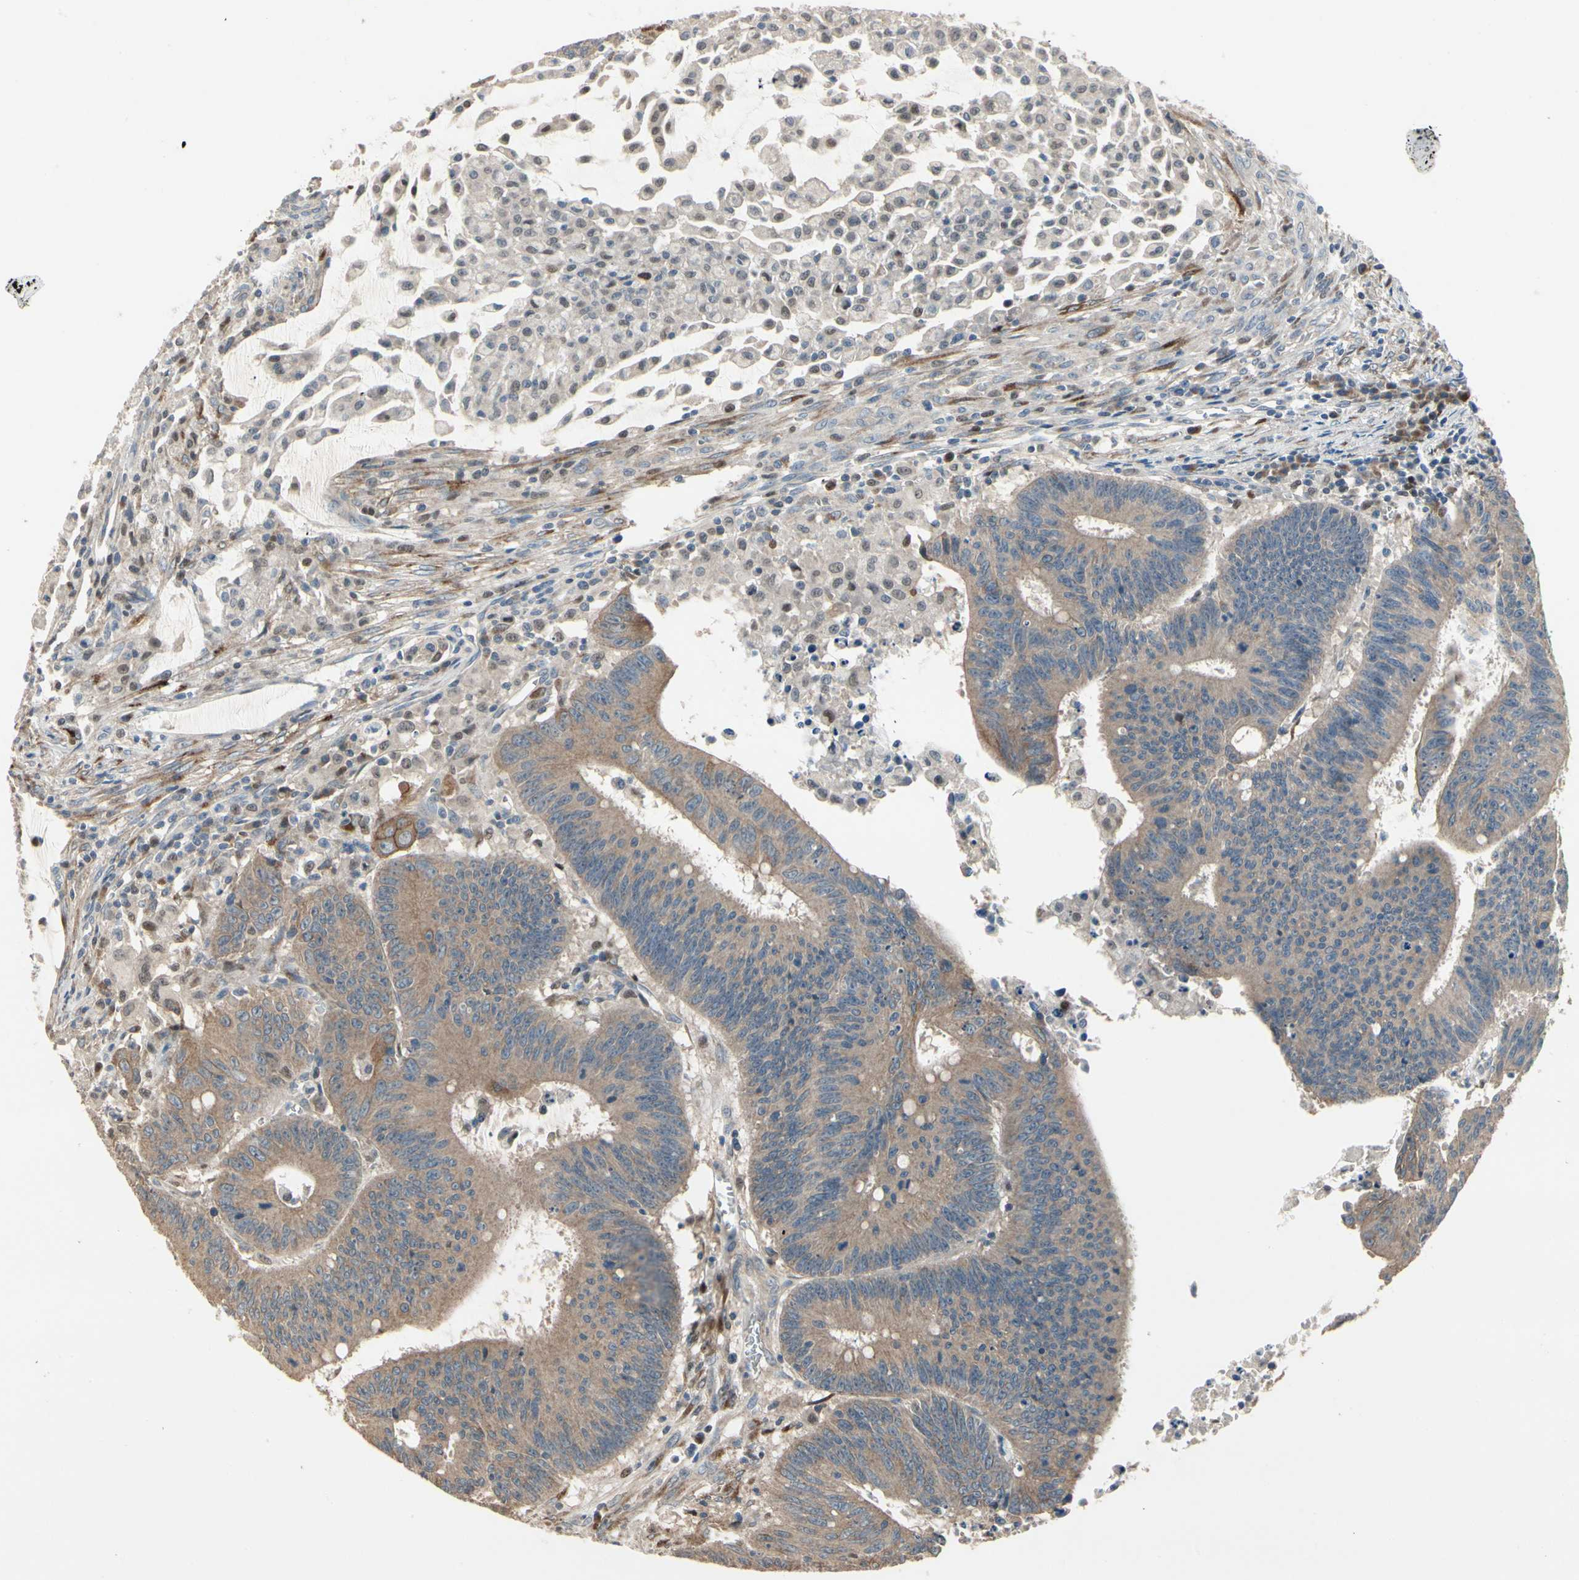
{"staining": {"intensity": "moderate", "quantity": ">75%", "location": "cytoplasmic/membranous"}, "tissue": "colorectal cancer", "cell_type": "Tumor cells", "image_type": "cancer", "snomed": [{"axis": "morphology", "description": "Adenocarcinoma, NOS"}, {"axis": "topography", "description": "Colon"}], "caption": "A brown stain labels moderate cytoplasmic/membranous staining of a protein in colorectal cancer tumor cells.", "gene": "CGREF1", "patient": {"sex": "male", "age": 45}}